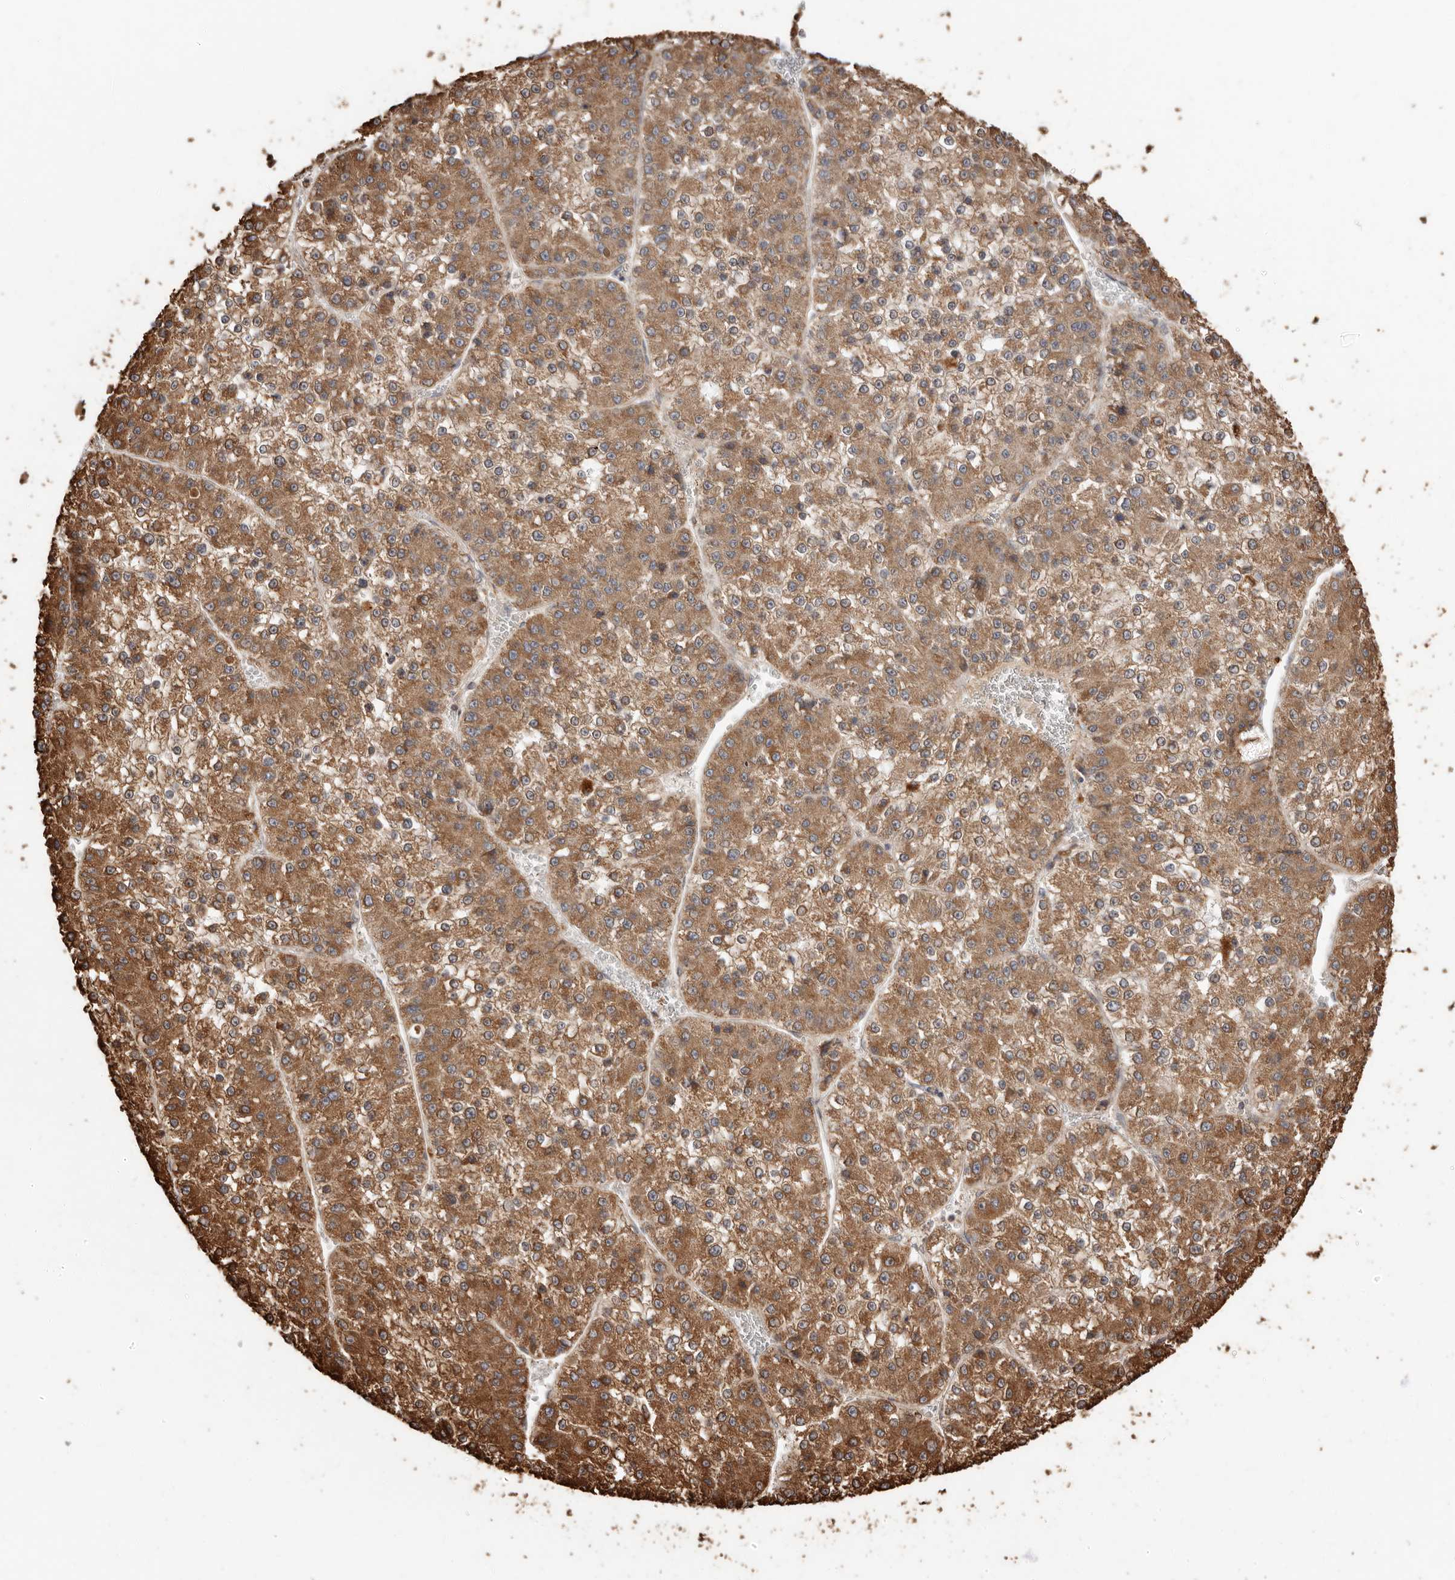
{"staining": {"intensity": "strong", "quantity": ">75%", "location": "cytoplasmic/membranous"}, "tissue": "liver cancer", "cell_type": "Tumor cells", "image_type": "cancer", "snomed": [{"axis": "morphology", "description": "Carcinoma, Hepatocellular, NOS"}, {"axis": "topography", "description": "Liver"}], "caption": "Hepatocellular carcinoma (liver) stained with immunohistochemistry (IHC) shows strong cytoplasmic/membranous staining in approximately >75% of tumor cells. (DAB = brown stain, brightfield microscopy at high magnification).", "gene": "RSPO2", "patient": {"sex": "female", "age": 73}}